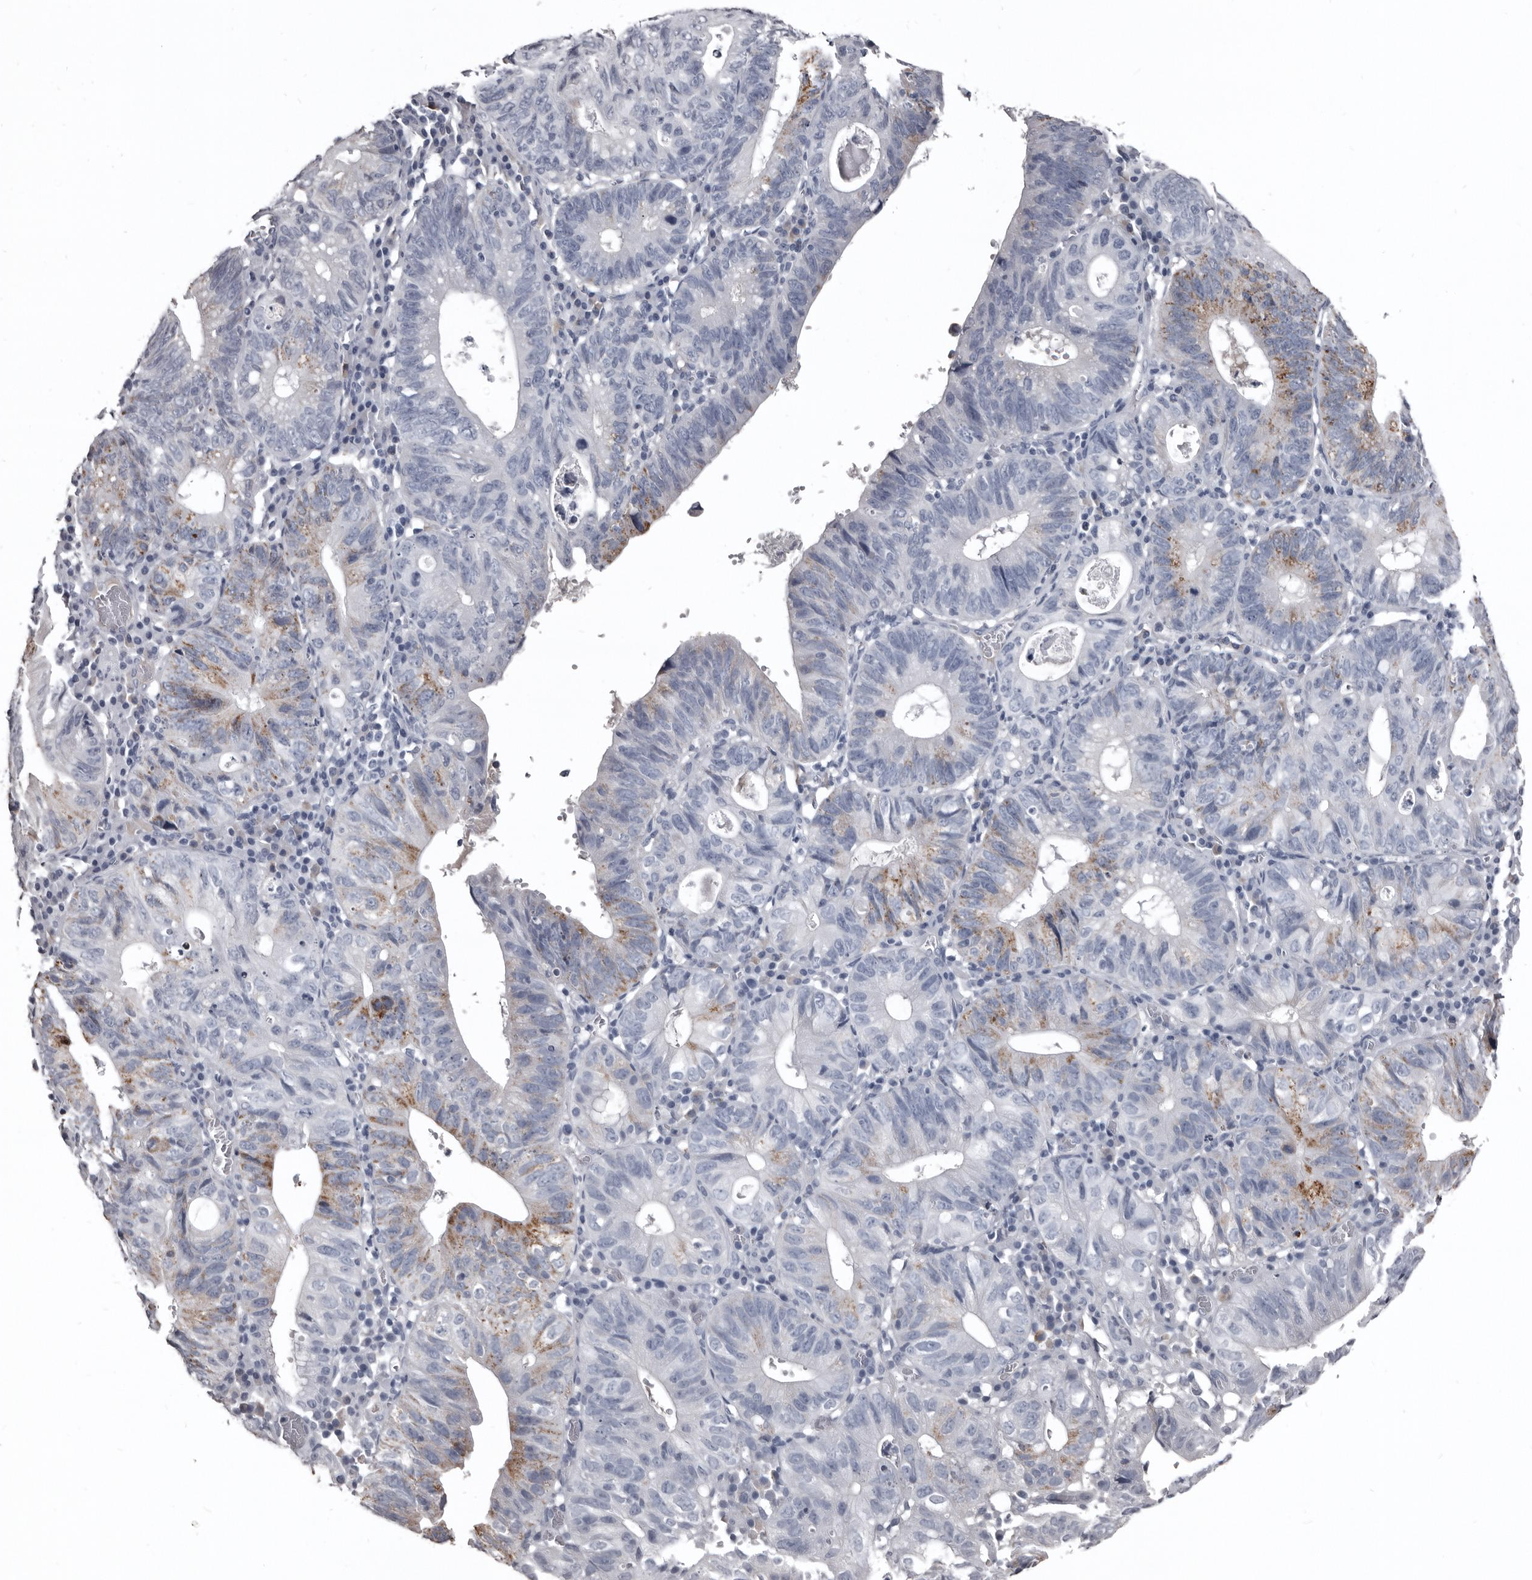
{"staining": {"intensity": "moderate", "quantity": "<25%", "location": "cytoplasmic/membranous"}, "tissue": "stomach cancer", "cell_type": "Tumor cells", "image_type": "cancer", "snomed": [{"axis": "morphology", "description": "Adenocarcinoma, NOS"}, {"axis": "topography", "description": "Stomach"}], "caption": "A brown stain highlights moderate cytoplasmic/membranous positivity of a protein in stomach cancer (adenocarcinoma) tumor cells.", "gene": "GREB1", "patient": {"sex": "male", "age": 59}}